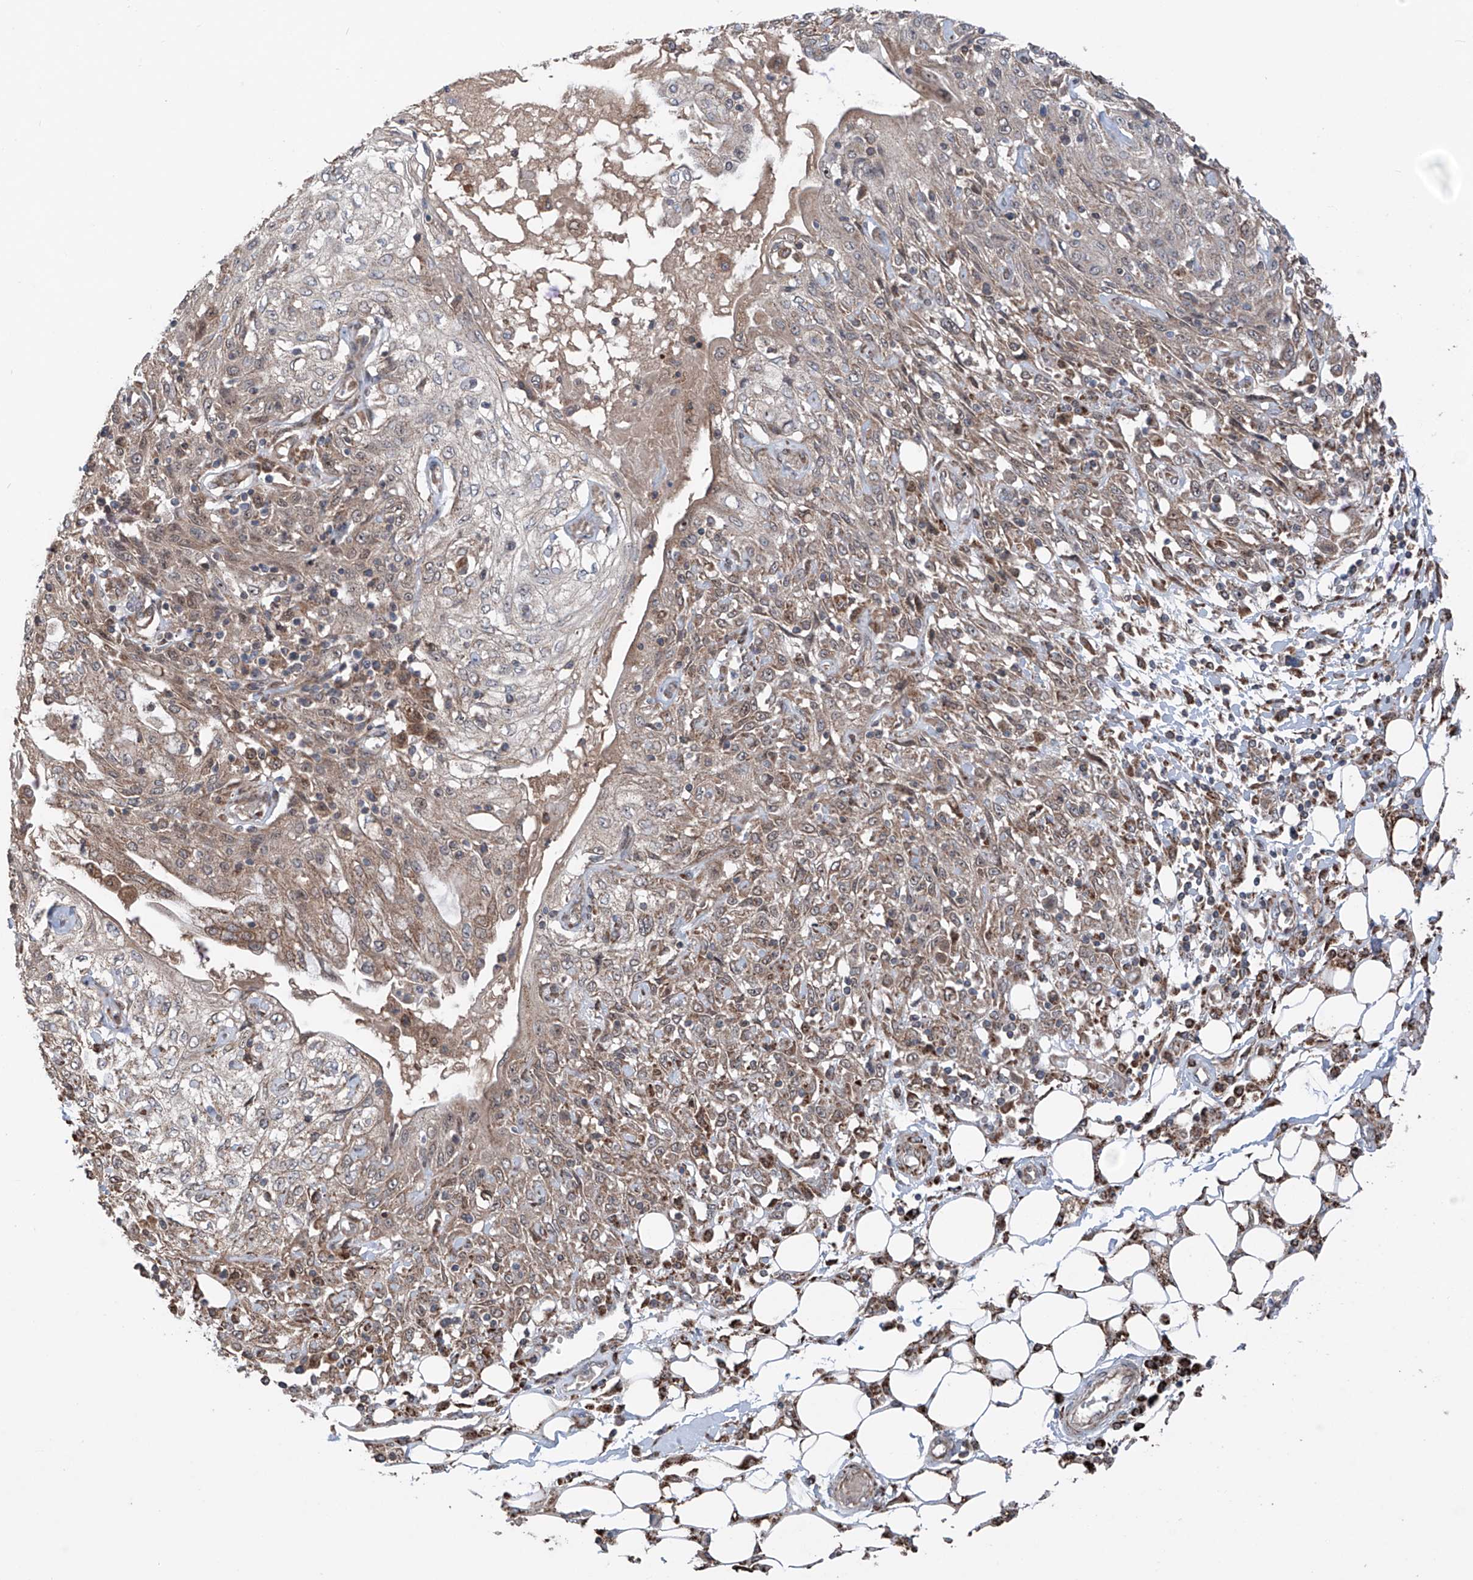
{"staining": {"intensity": "weak", "quantity": "<25%", "location": "cytoplasmic/membranous"}, "tissue": "skin cancer", "cell_type": "Tumor cells", "image_type": "cancer", "snomed": [{"axis": "morphology", "description": "Squamous cell carcinoma, NOS"}, {"axis": "morphology", "description": "Squamous cell carcinoma, metastatic, NOS"}, {"axis": "topography", "description": "Skin"}, {"axis": "topography", "description": "Lymph node"}], "caption": "Squamous cell carcinoma (skin) stained for a protein using IHC demonstrates no positivity tumor cells.", "gene": "SAMD3", "patient": {"sex": "male", "age": 75}}